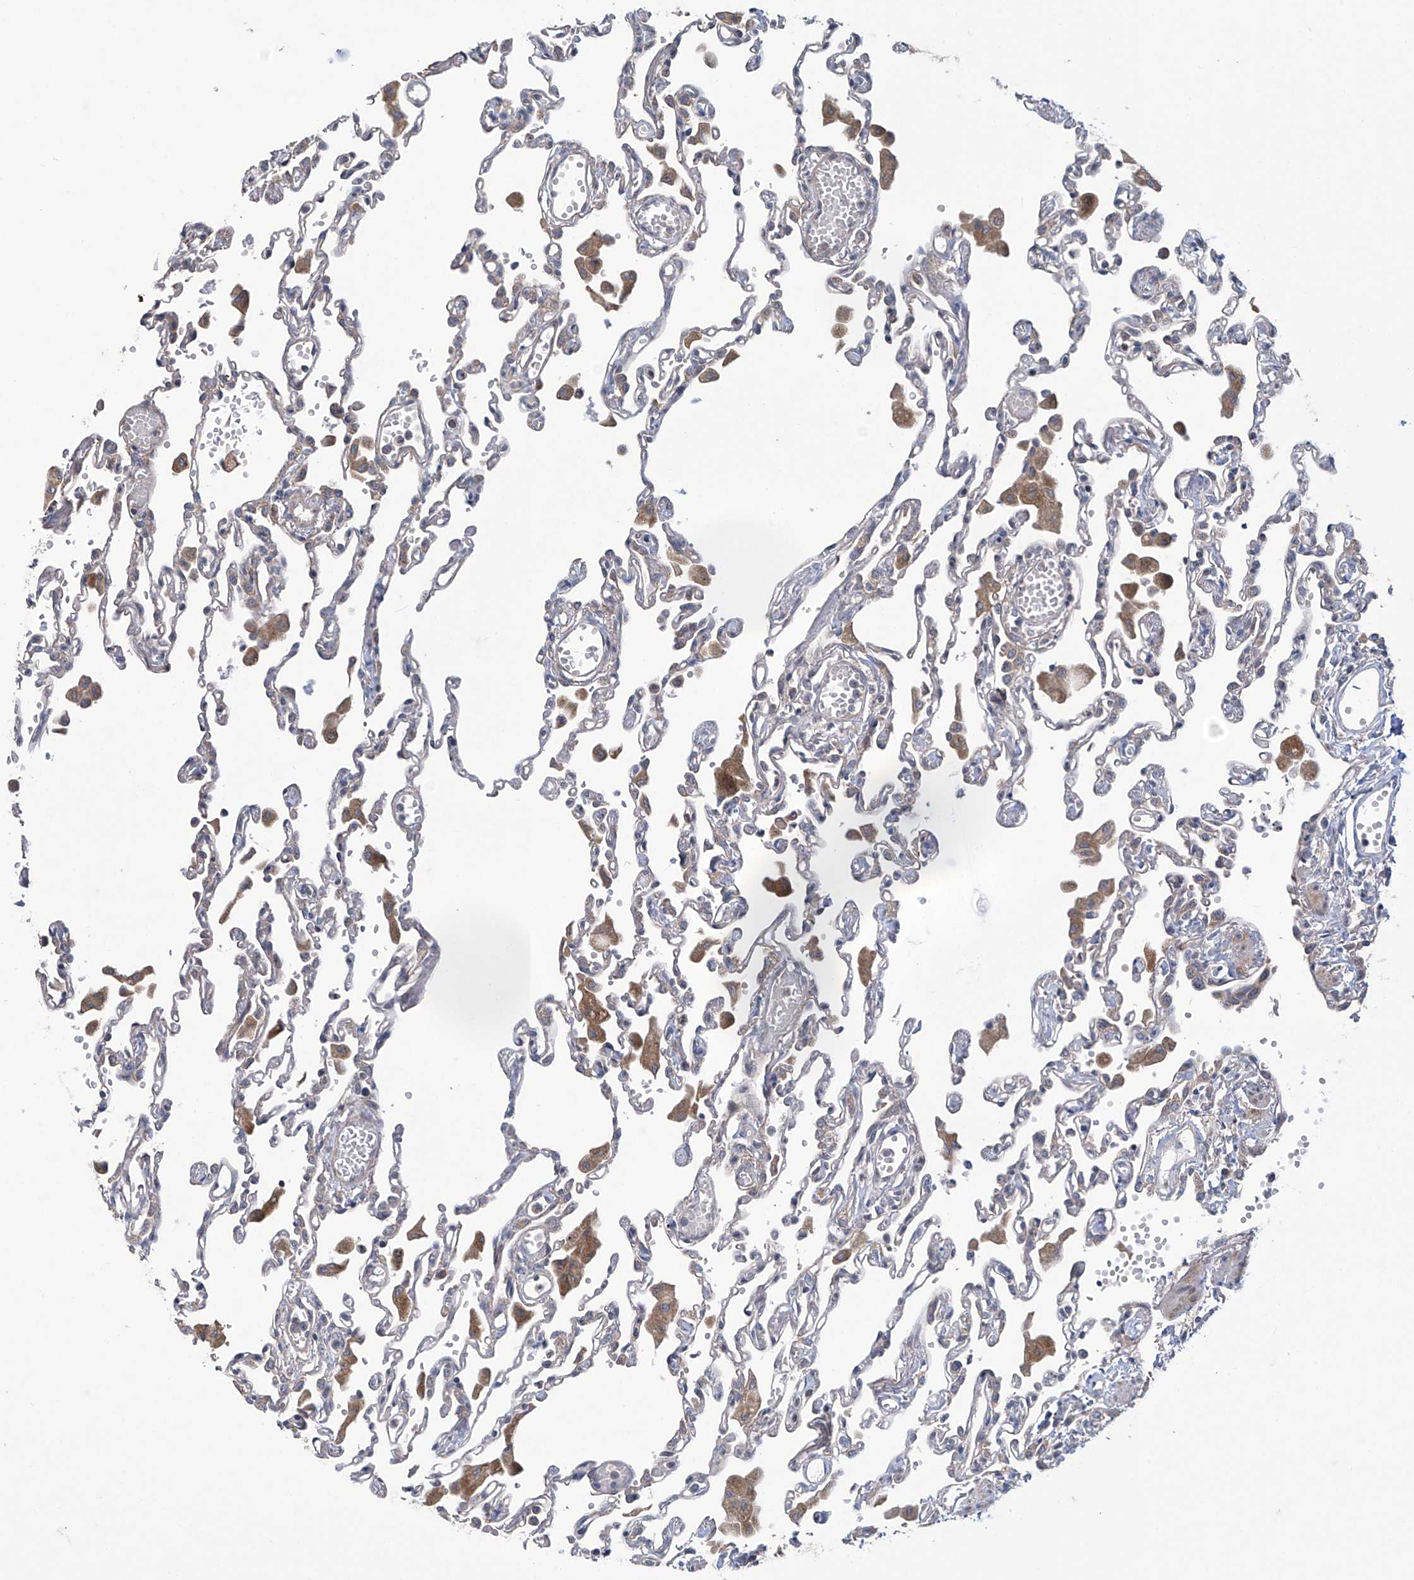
{"staining": {"intensity": "negative", "quantity": "none", "location": "none"}, "tissue": "lung", "cell_type": "Alveolar cells", "image_type": "normal", "snomed": [{"axis": "morphology", "description": "Normal tissue, NOS"}, {"axis": "topography", "description": "Bronchus"}, {"axis": "topography", "description": "Lung"}], "caption": "This is a histopathology image of immunohistochemistry staining of unremarkable lung, which shows no positivity in alveolar cells.", "gene": "TRIM60", "patient": {"sex": "female", "age": 49}}